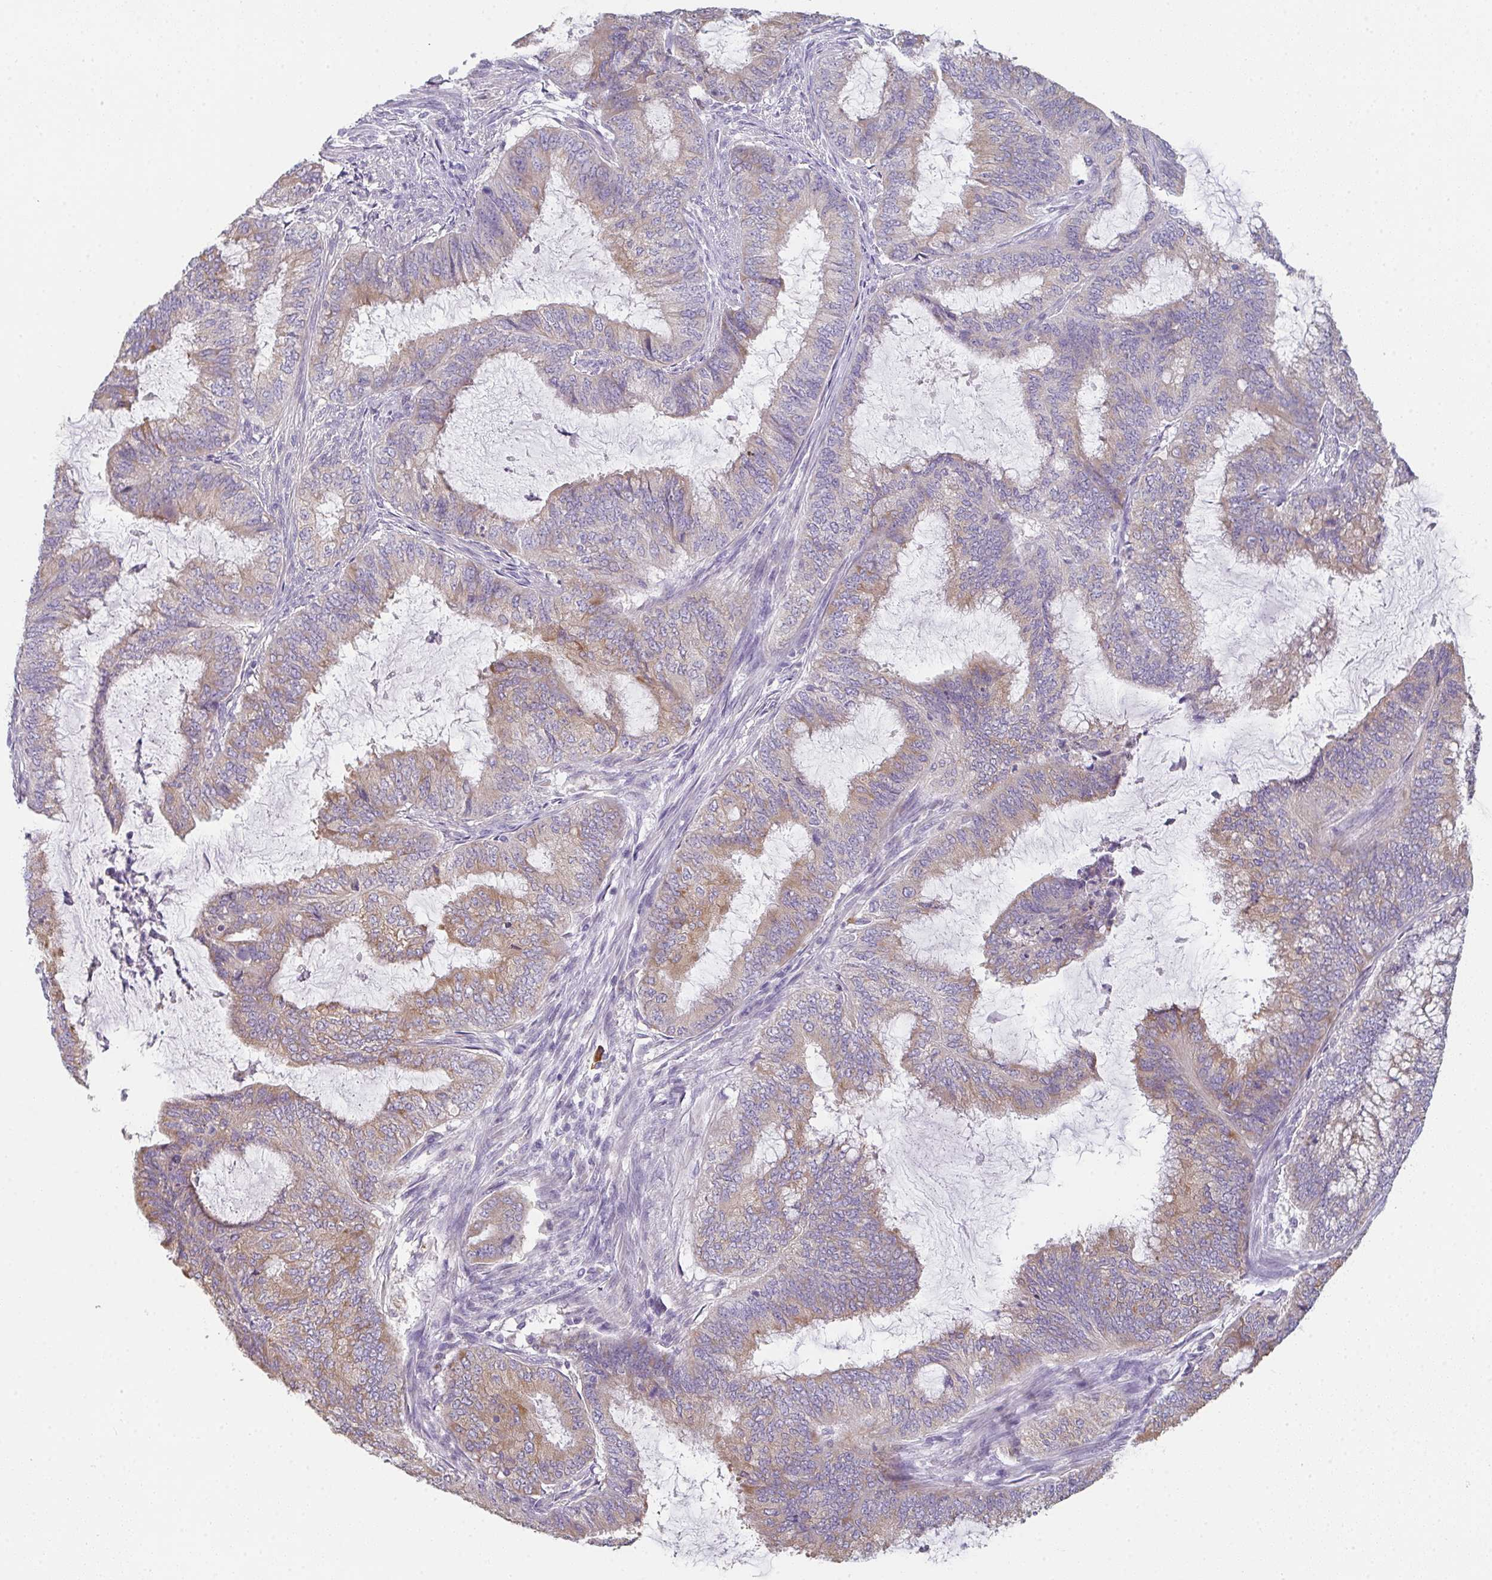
{"staining": {"intensity": "weak", "quantity": "25%-75%", "location": "cytoplasmic/membranous"}, "tissue": "endometrial cancer", "cell_type": "Tumor cells", "image_type": "cancer", "snomed": [{"axis": "morphology", "description": "Adenocarcinoma, NOS"}, {"axis": "topography", "description": "Endometrium"}], "caption": "Protein analysis of endometrial cancer (adenocarcinoma) tissue demonstrates weak cytoplasmic/membranous expression in about 25%-75% of tumor cells.", "gene": "ZNF215", "patient": {"sex": "female", "age": 51}}